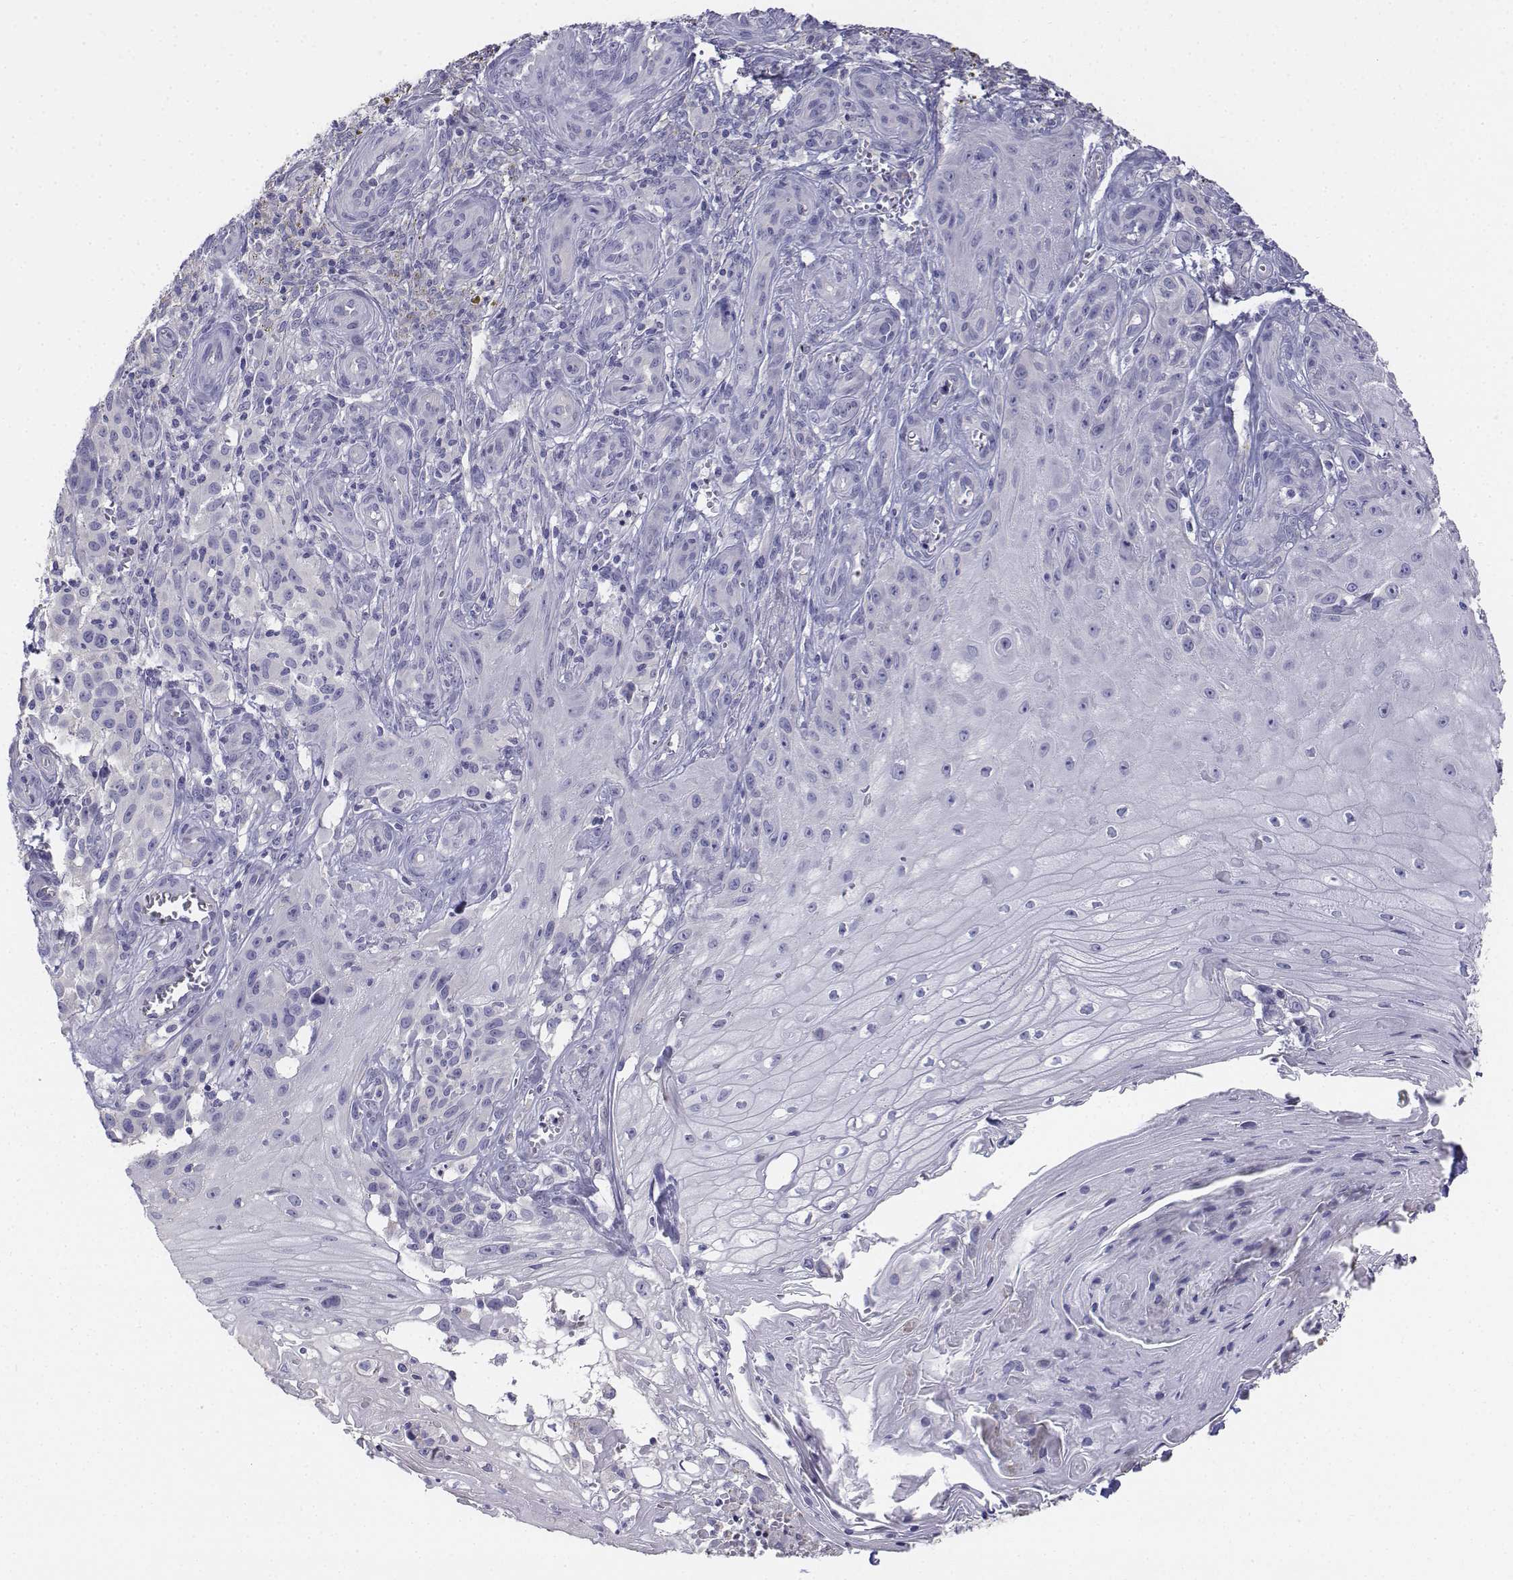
{"staining": {"intensity": "negative", "quantity": "none", "location": "none"}, "tissue": "melanoma", "cell_type": "Tumor cells", "image_type": "cancer", "snomed": [{"axis": "morphology", "description": "Malignant melanoma, NOS"}, {"axis": "topography", "description": "Skin"}], "caption": "Tumor cells are negative for brown protein staining in melanoma. Nuclei are stained in blue.", "gene": "LGSN", "patient": {"sex": "female", "age": 53}}